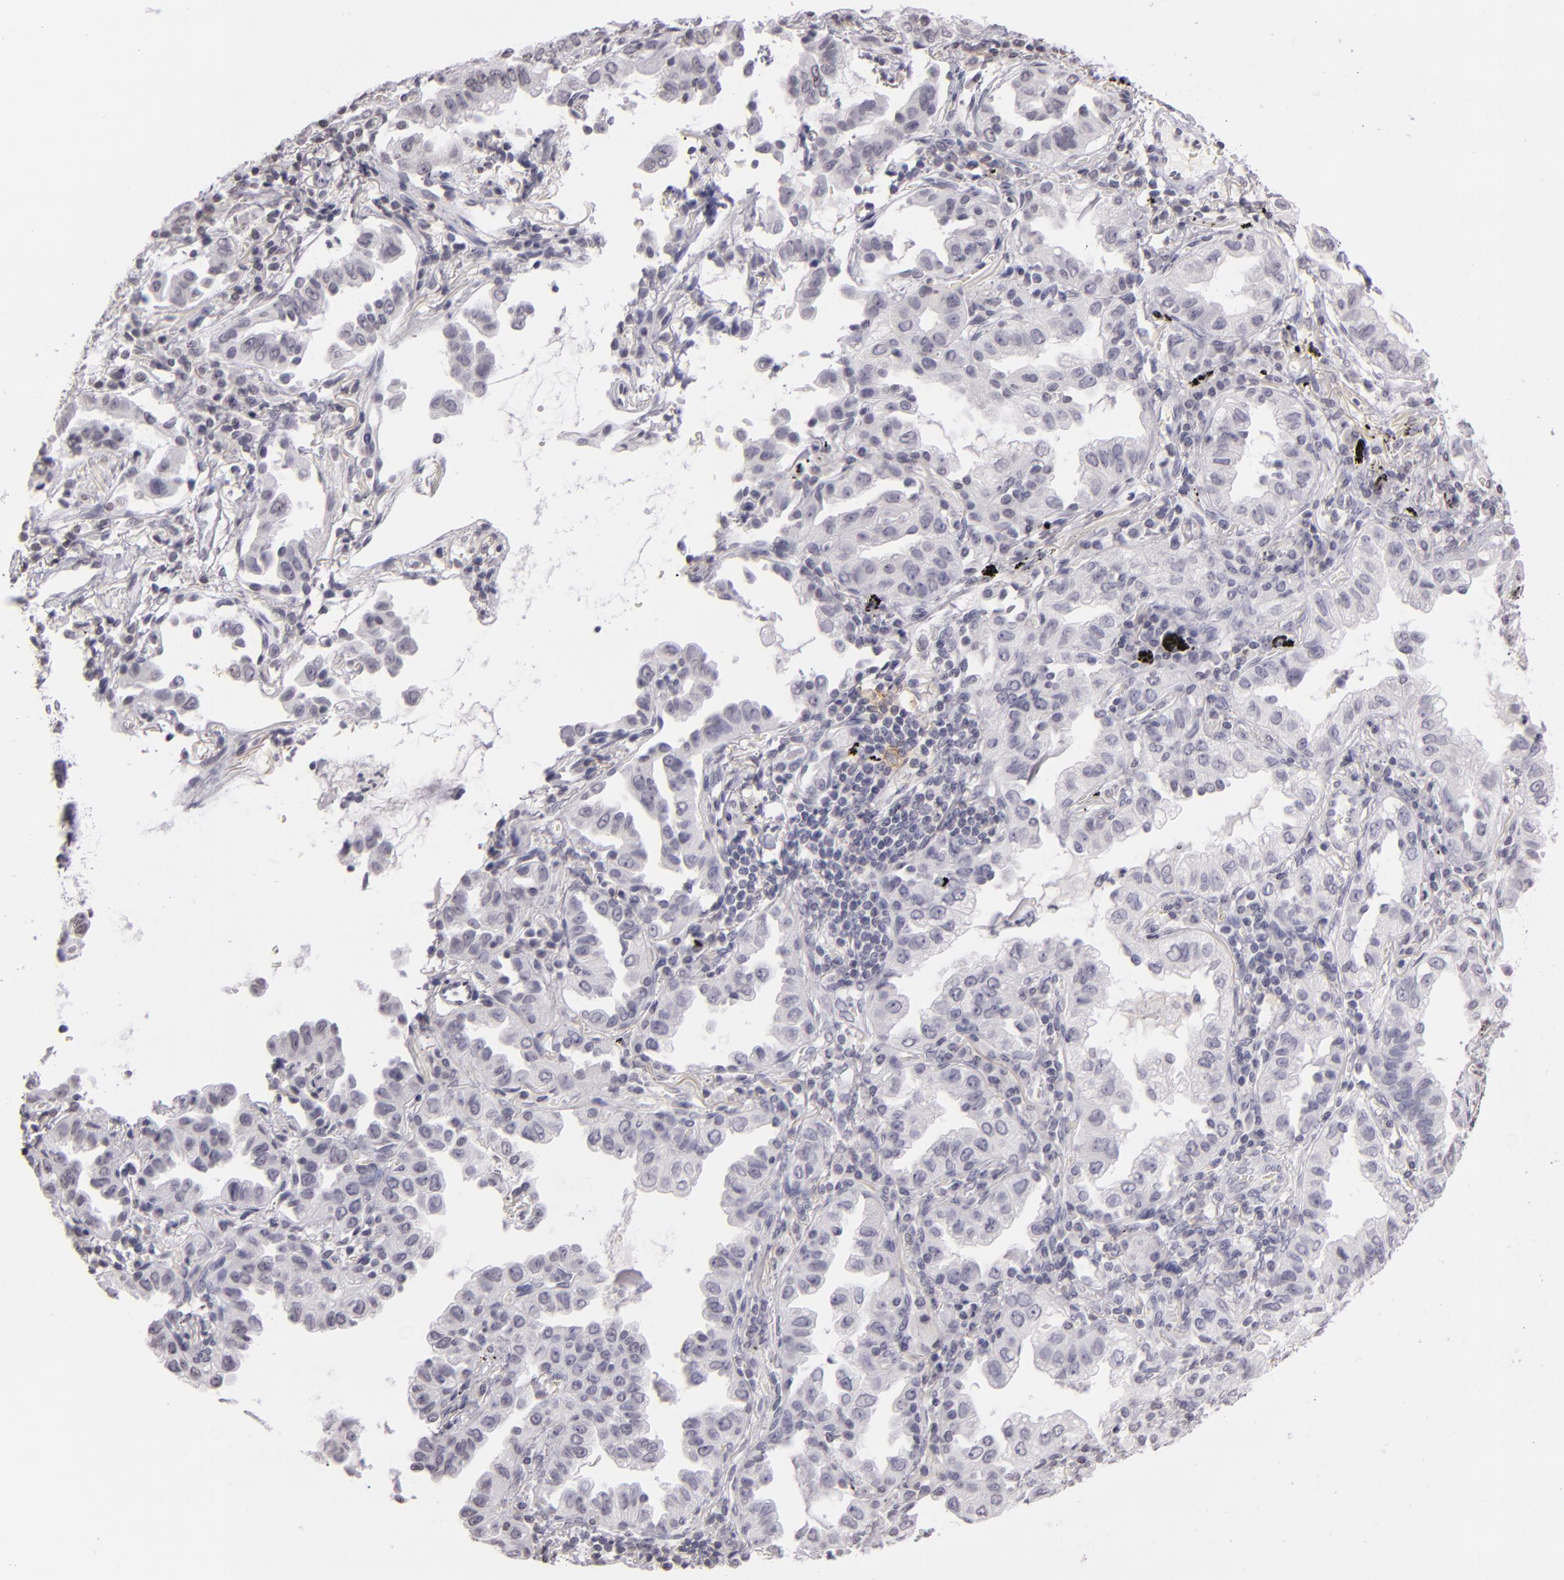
{"staining": {"intensity": "negative", "quantity": "none", "location": "none"}, "tissue": "lung cancer", "cell_type": "Tumor cells", "image_type": "cancer", "snomed": [{"axis": "morphology", "description": "Adenocarcinoma, NOS"}, {"axis": "topography", "description": "Lung"}], "caption": "Tumor cells show no significant protein staining in lung cancer (adenocarcinoma).", "gene": "CD40", "patient": {"sex": "female", "age": 50}}